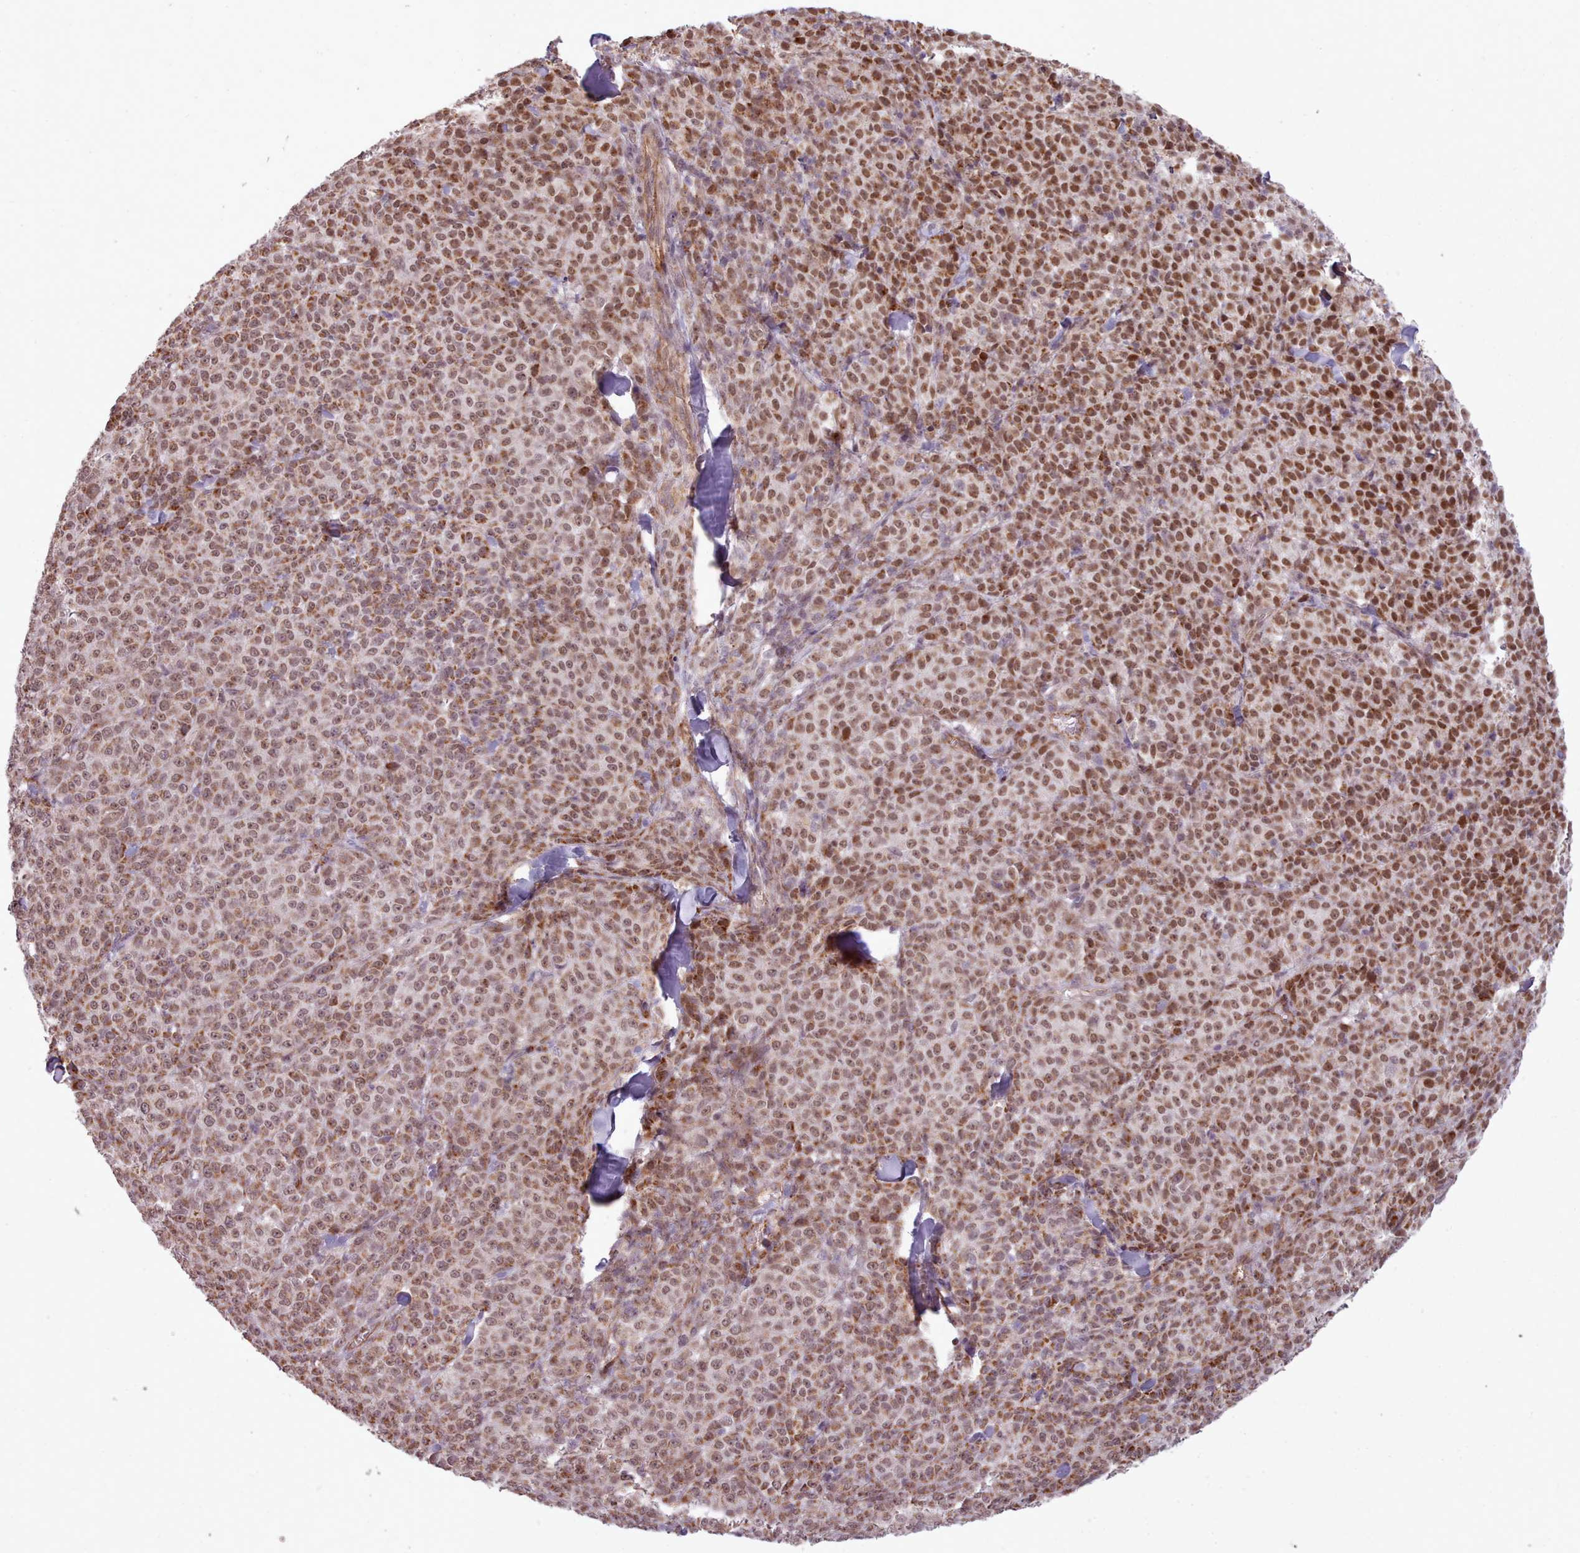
{"staining": {"intensity": "moderate", "quantity": ">75%", "location": "cytoplasmic/membranous,nuclear"}, "tissue": "melanoma", "cell_type": "Tumor cells", "image_type": "cancer", "snomed": [{"axis": "morphology", "description": "Normal tissue, NOS"}, {"axis": "morphology", "description": "Malignant melanoma, NOS"}, {"axis": "topography", "description": "Skin"}], "caption": "Malignant melanoma stained with a brown dye shows moderate cytoplasmic/membranous and nuclear positive expression in about >75% of tumor cells.", "gene": "ZMYM4", "patient": {"sex": "female", "age": 34}}